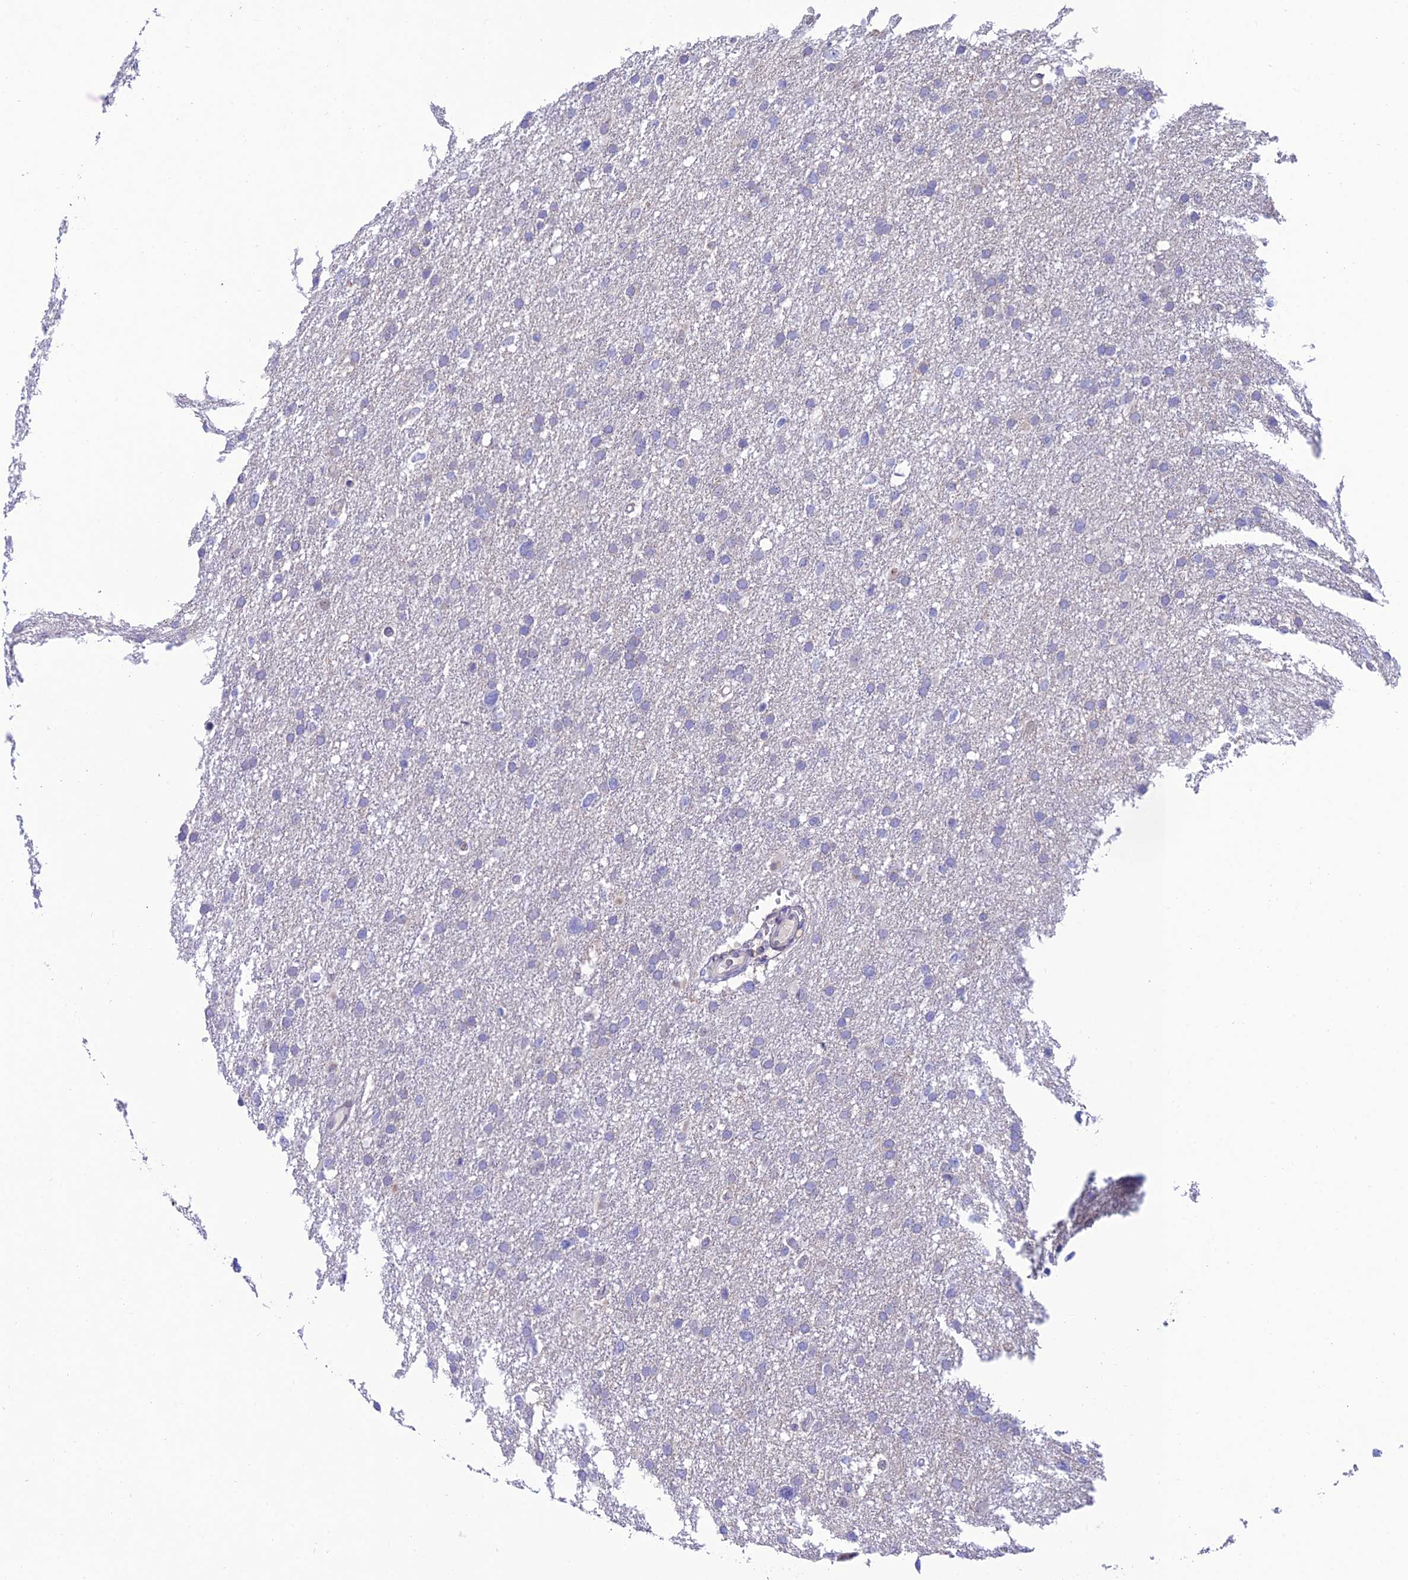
{"staining": {"intensity": "negative", "quantity": "none", "location": "none"}, "tissue": "glioma", "cell_type": "Tumor cells", "image_type": "cancer", "snomed": [{"axis": "morphology", "description": "Glioma, malignant, High grade"}, {"axis": "topography", "description": "Cerebral cortex"}], "caption": "Micrograph shows no protein positivity in tumor cells of malignant high-grade glioma tissue.", "gene": "FAM76A", "patient": {"sex": "female", "age": 36}}